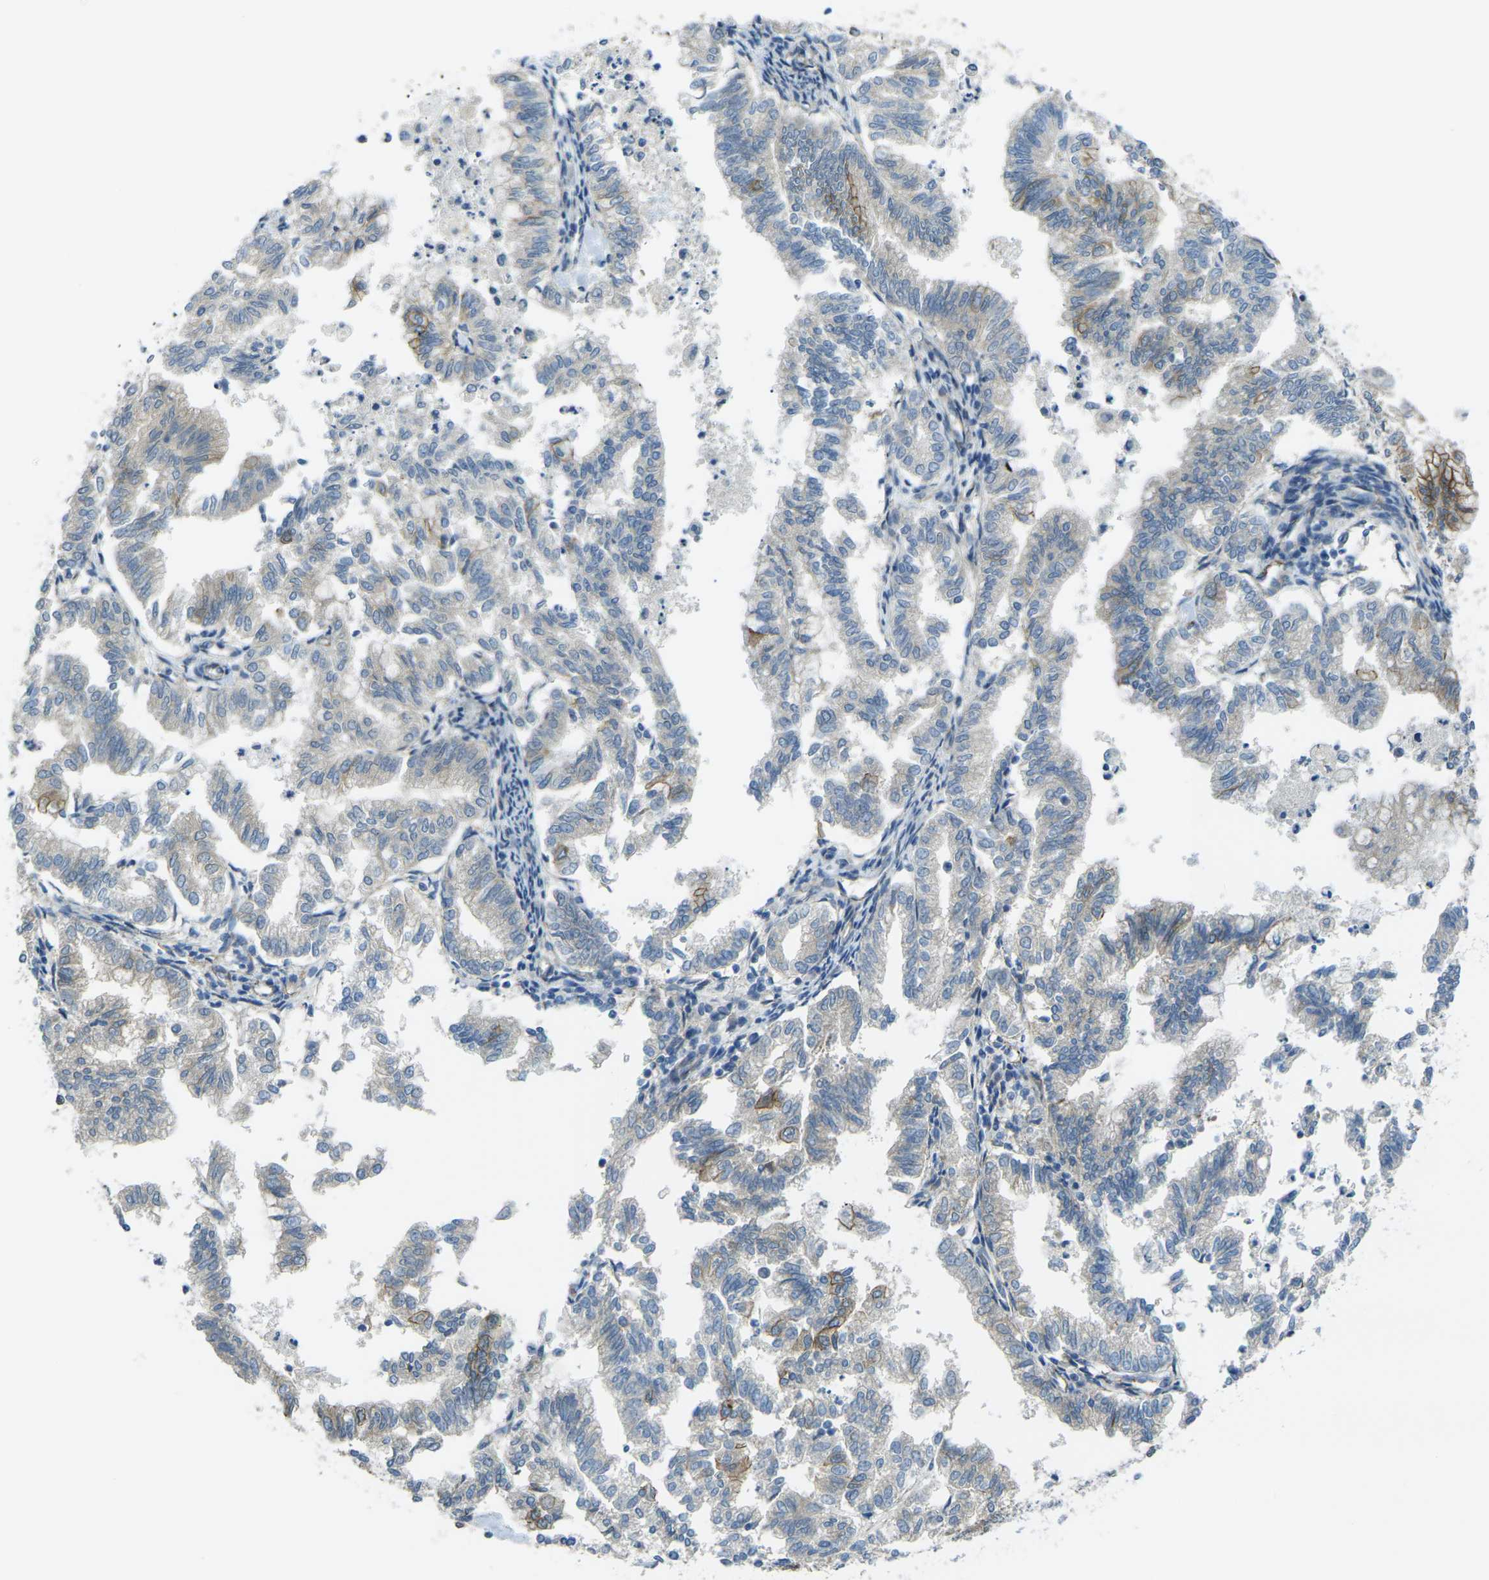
{"staining": {"intensity": "weak", "quantity": "<25%", "location": "cytoplasmic/membranous"}, "tissue": "endometrial cancer", "cell_type": "Tumor cells", "image_type": "cancer", "snomed": [{"axis": "morphology", "description": "Necrosis, NOS"}, {"axis": "morphology", "description": "Adenocarcinoma, NOS"}, {"axis": "topography", "description": "Endometrium"}], "caption": "The histopathology image shows no significant staining in tumor cells of endometrial cancer (adenocarcinoma). (DAB (3,3'-diaminobenzidine) immunohistochemistry (IHC) visualized using brightfield microscopy, high magnification).", "gene": "RHBDD1", "patient": {"sex": "female", "age": 79}}